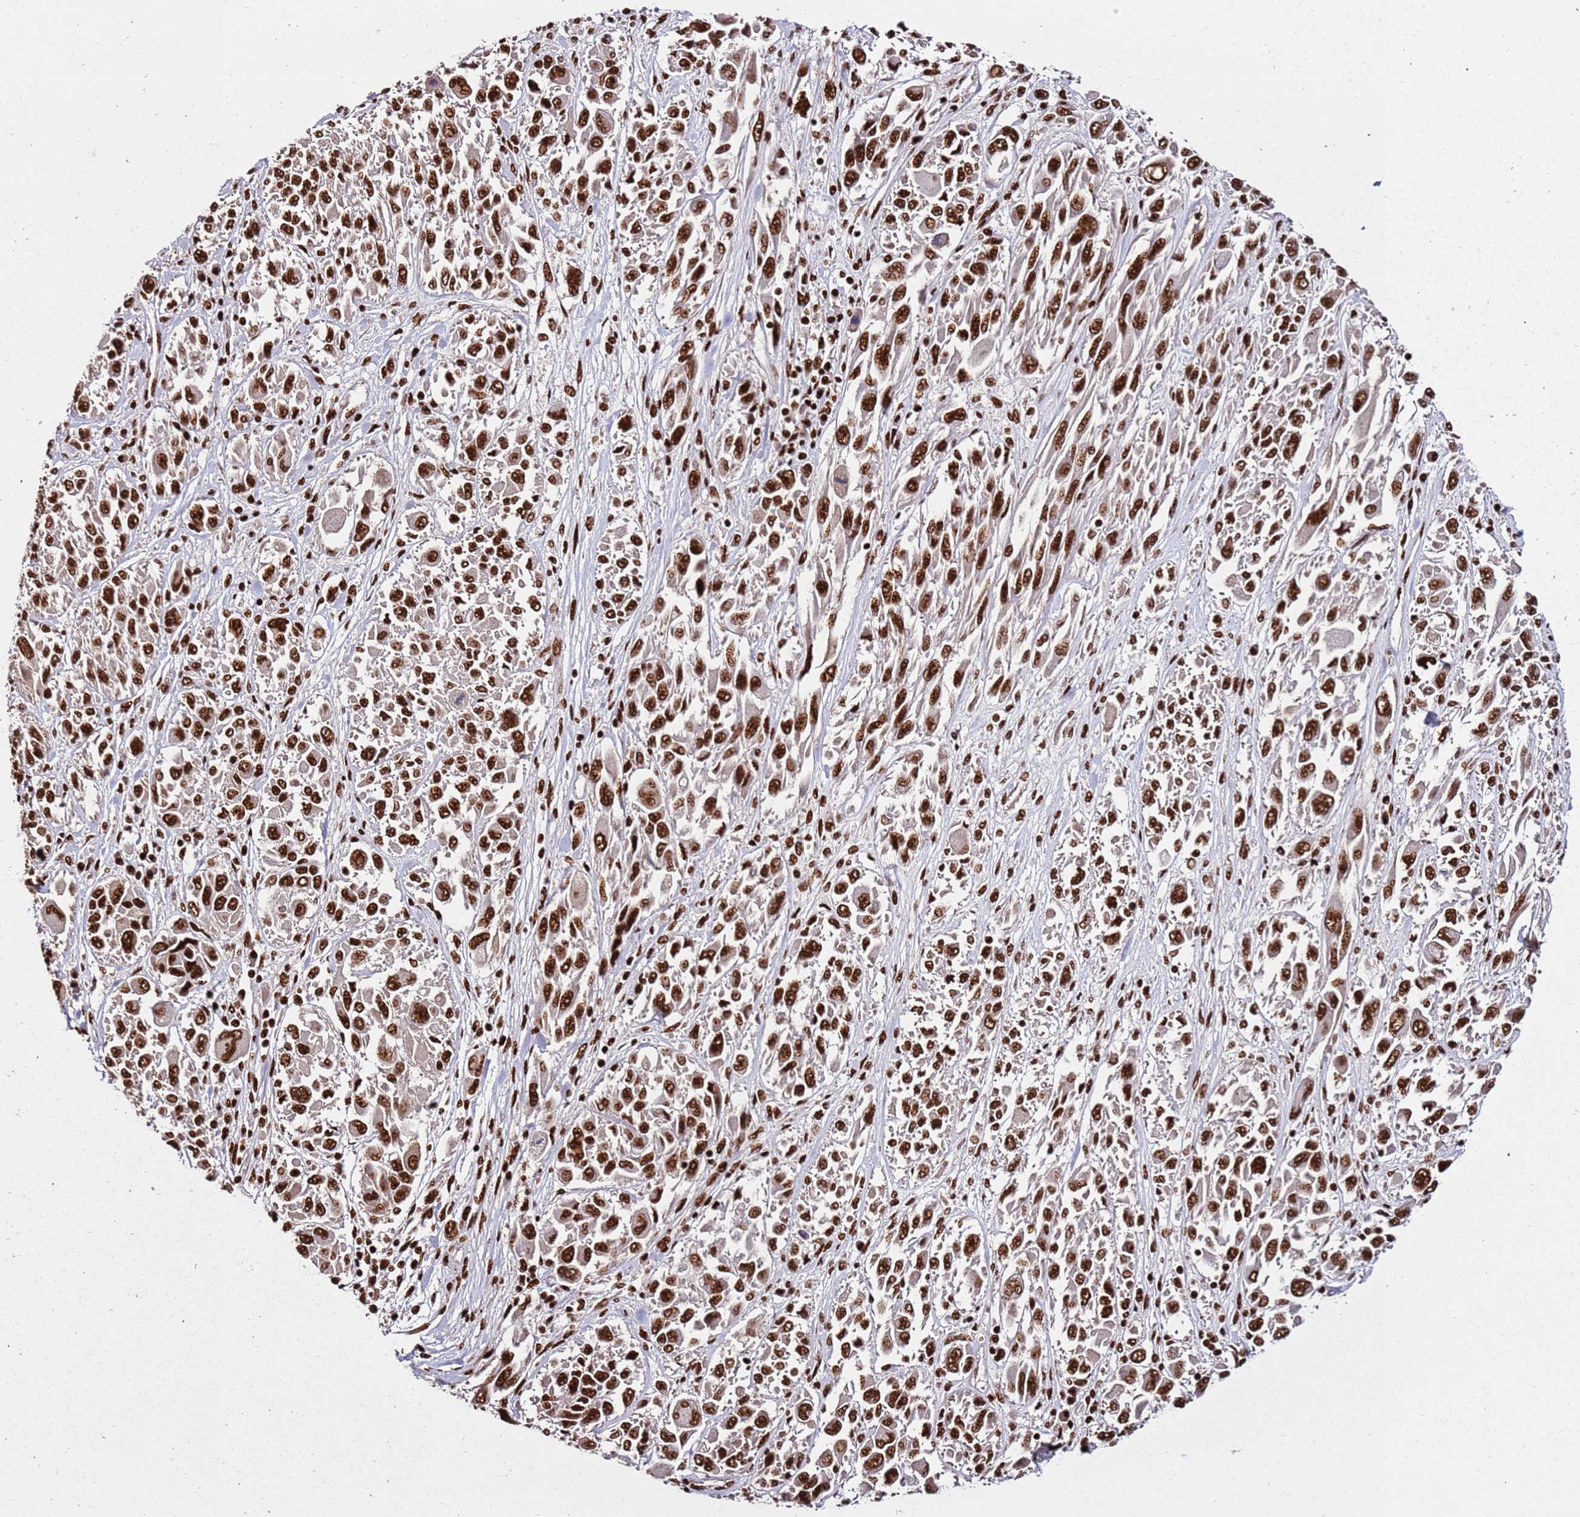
{"staining": {"intensity": "strong", "quantity": ">75%", "location": "nuclear"}, "tissue": "melanoma", "cell_type": "Tumor cells", "image_type": "cancer", "snomed": [{"axis": "morphology", "description": "Malignant melanoma, NOS"}, {"axis": "topography", "description": "Skin"}], "caption": "IHC histopathology image of malignant melanoma stained for a protein (brown), which demonstrates high levels of strong nuclear staining in approximately >75% of tumor cells.", "gene": "C6orf226", "patient": {"sex": "female", "age": 91}}